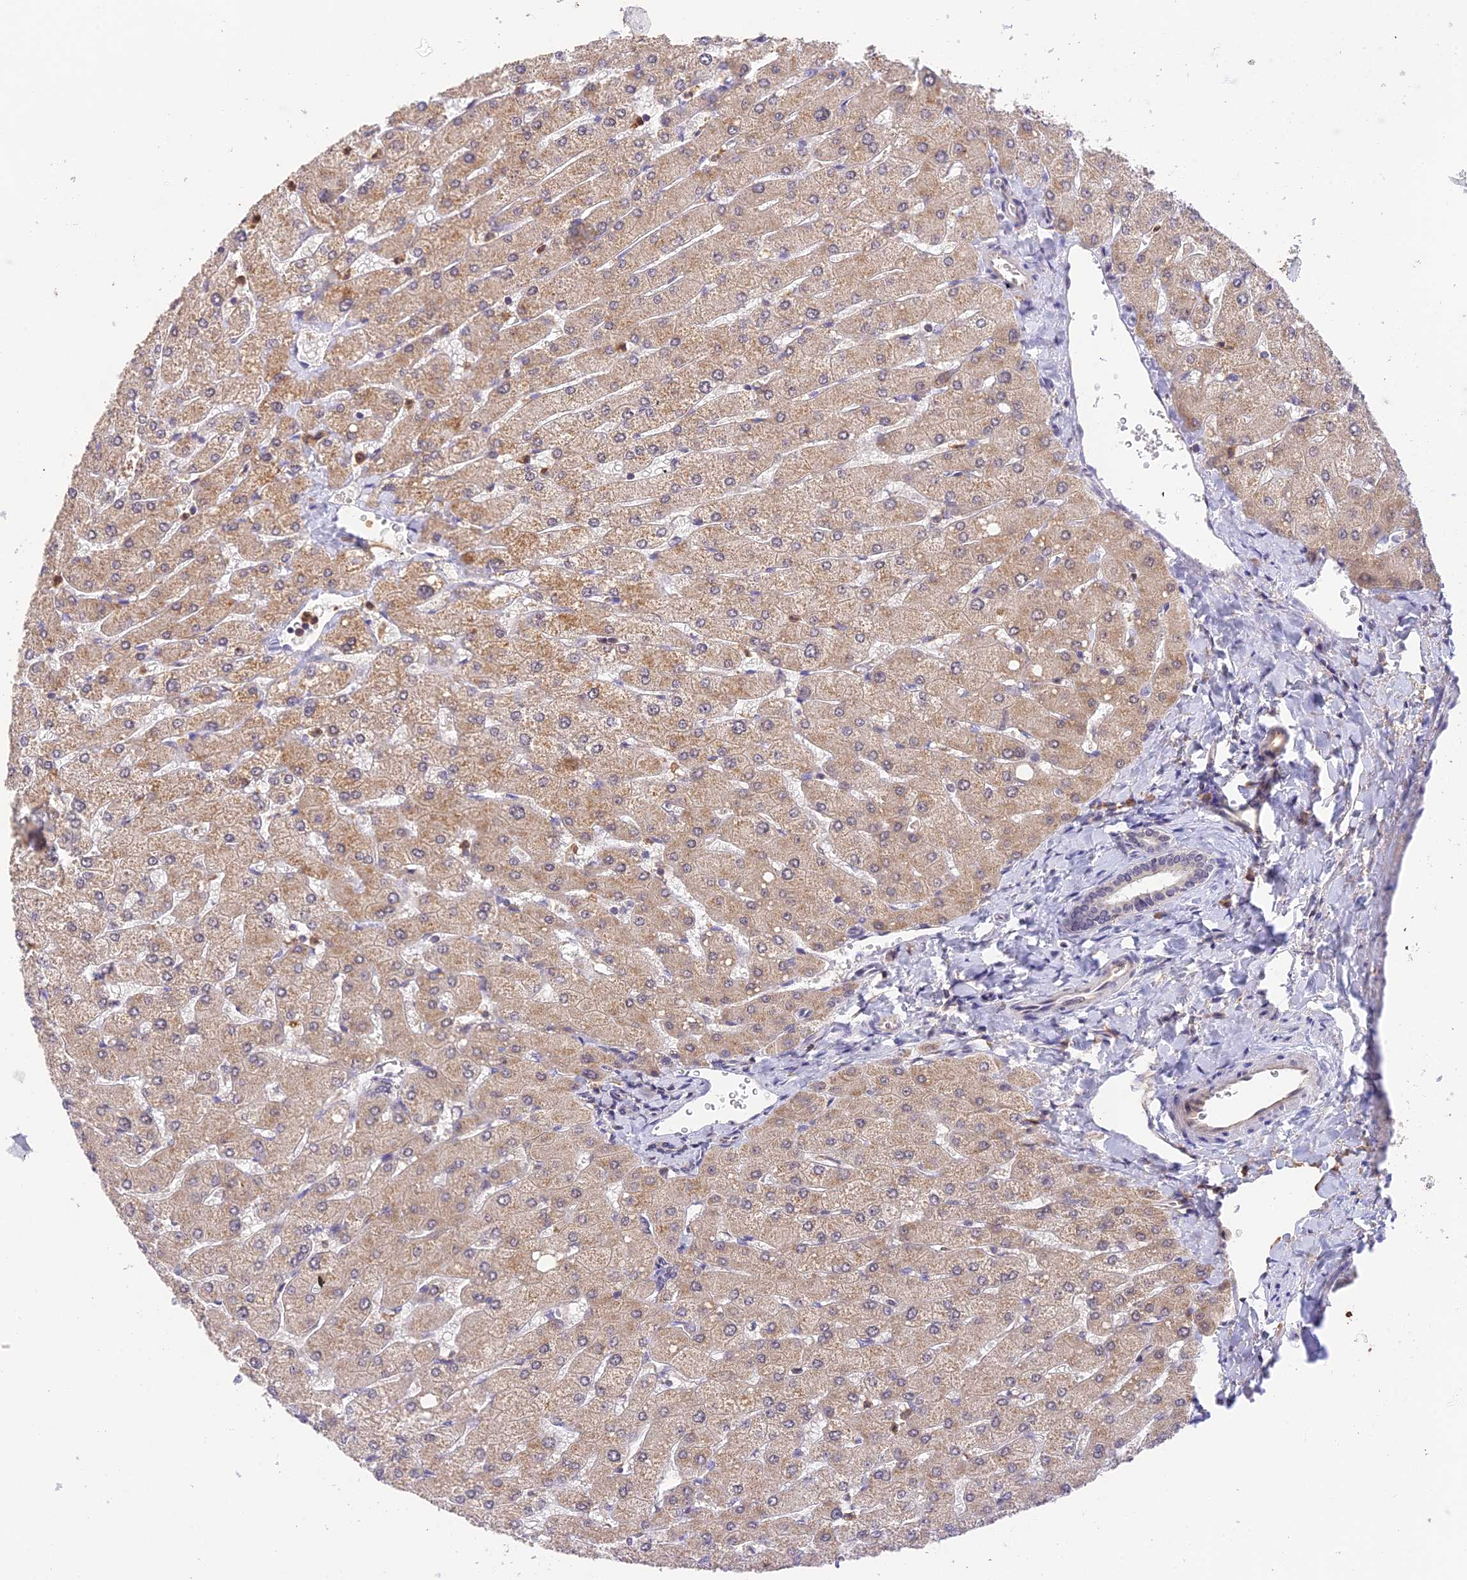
{"staining": {"intensity": "negative", "quantity": "none", "location": "none"}, "tissue": "liver", "cell_type": "Cholangiocytes", "image_type": "normal", "snomed": [{"axis": "morphology", "description": "Normal tissue, NOS"}, {"axis": "topography", "description": "Liver"}], "caption": "An immunohistochemistry (IHC) image of unremarkable liver is shown. There is no staining in cholangiocytes of liver. (DAB (3,3'-diaminobenzidine) immunohistochemistry (IHC) visualized using brightfield microscopy, high magnification).", "gene": "PEX16", "patient": {"sex": "male", "age": 55}}